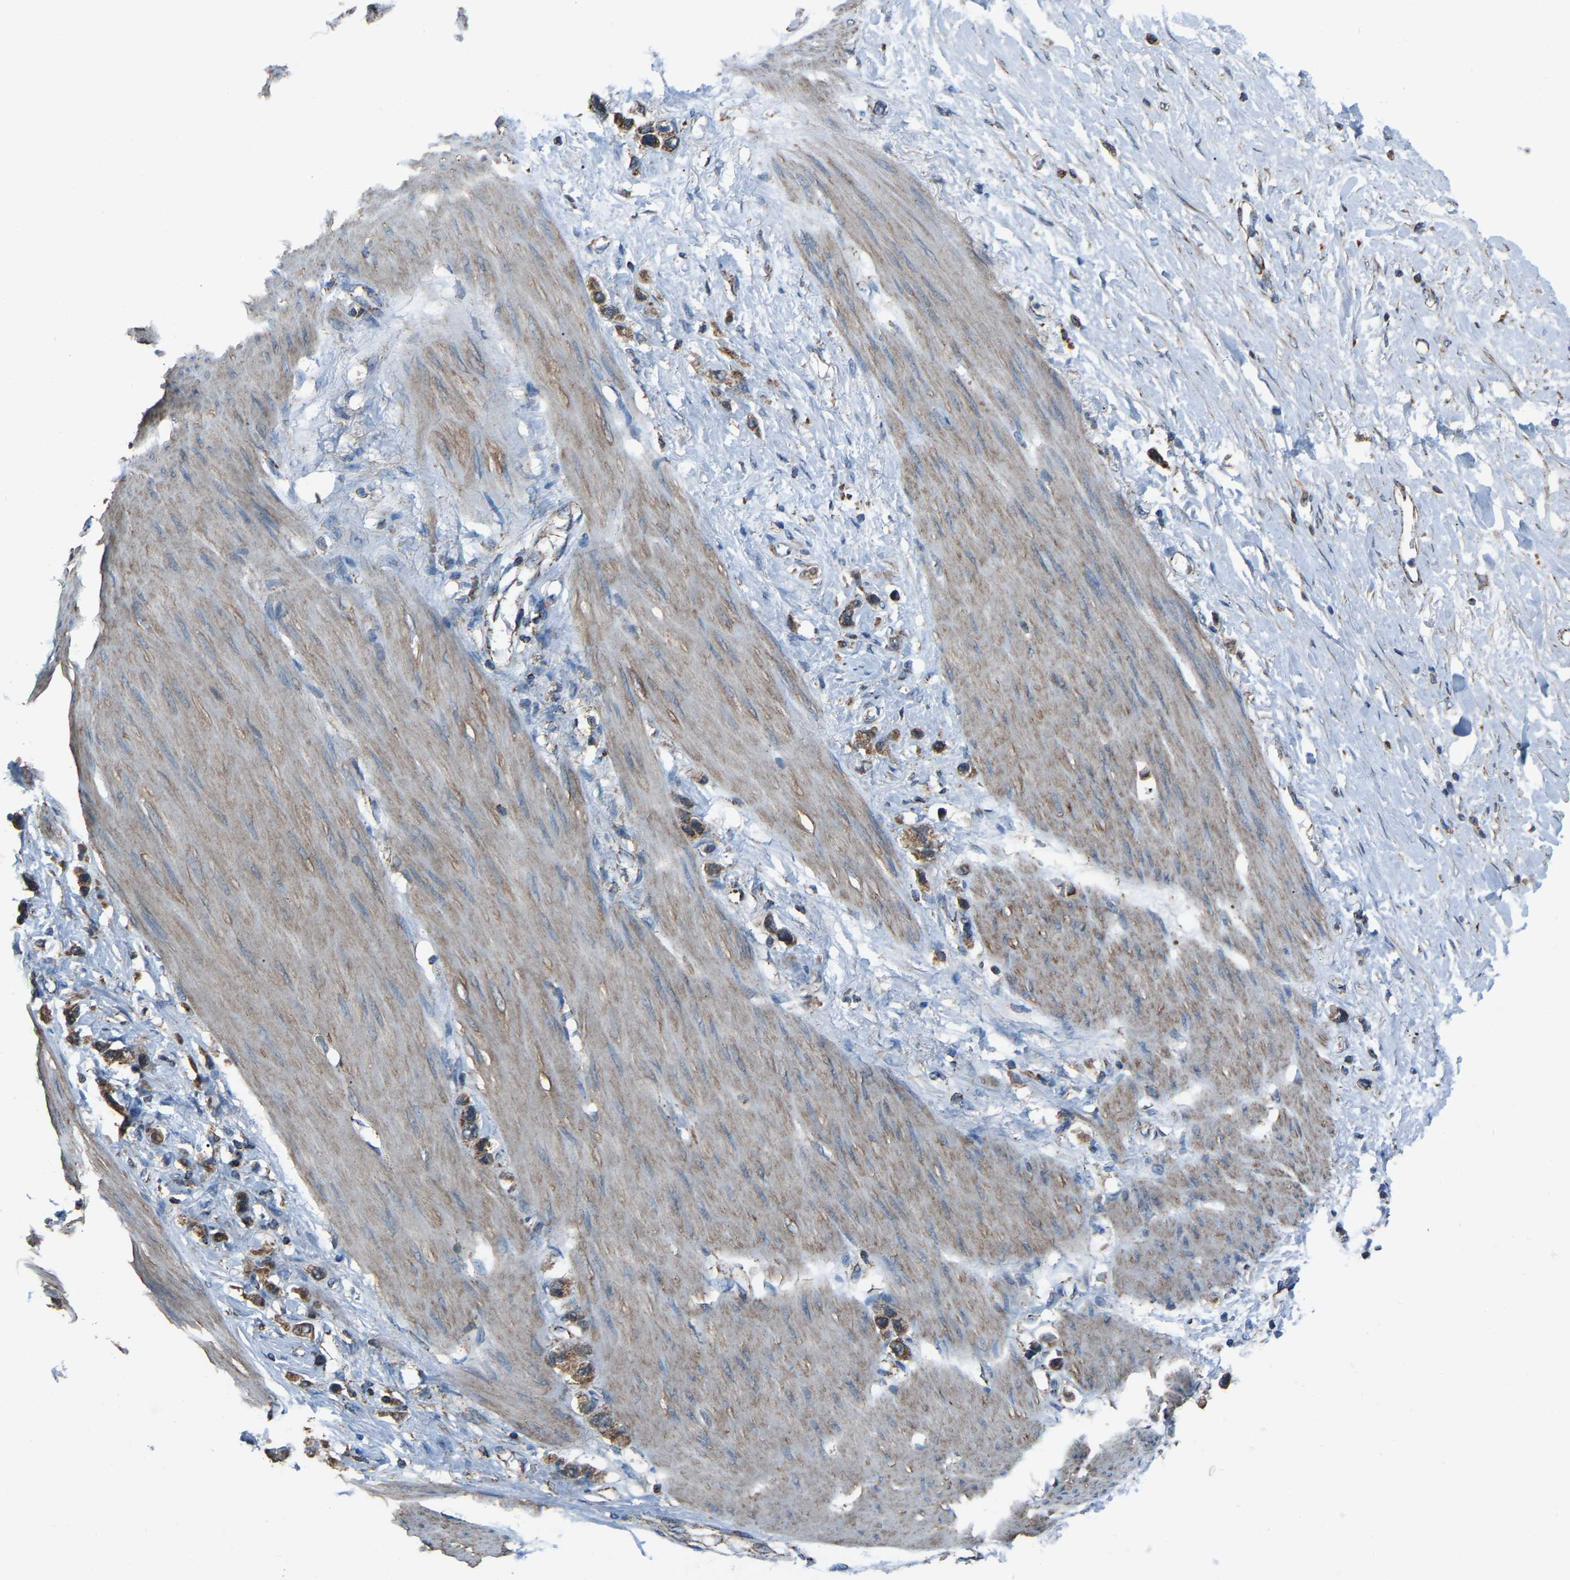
{"staining": {"intensity": "moderate", "quantity": ">75%", "location": "cytoplasmic/membranous"}, "tissue": "stomach cancer", "cell_type": "Tumor cells", "image_type": "cancer", "snomed": [{"axis": "morphology", "description": "Adenocarcinoma, NOS"}, {"axis": "topography", "description": "Stomach"}], "caption": "A micrograph of human stomach adenocarcinoma stained for a protein exhibits moderate cytoplasmic/membranous brown staining in tumor cells. The protein is shown in brown color, while the nuclei are stained blue.", "gene": "AKR1A1", "patient": {"sex": "female", "age": 65}}